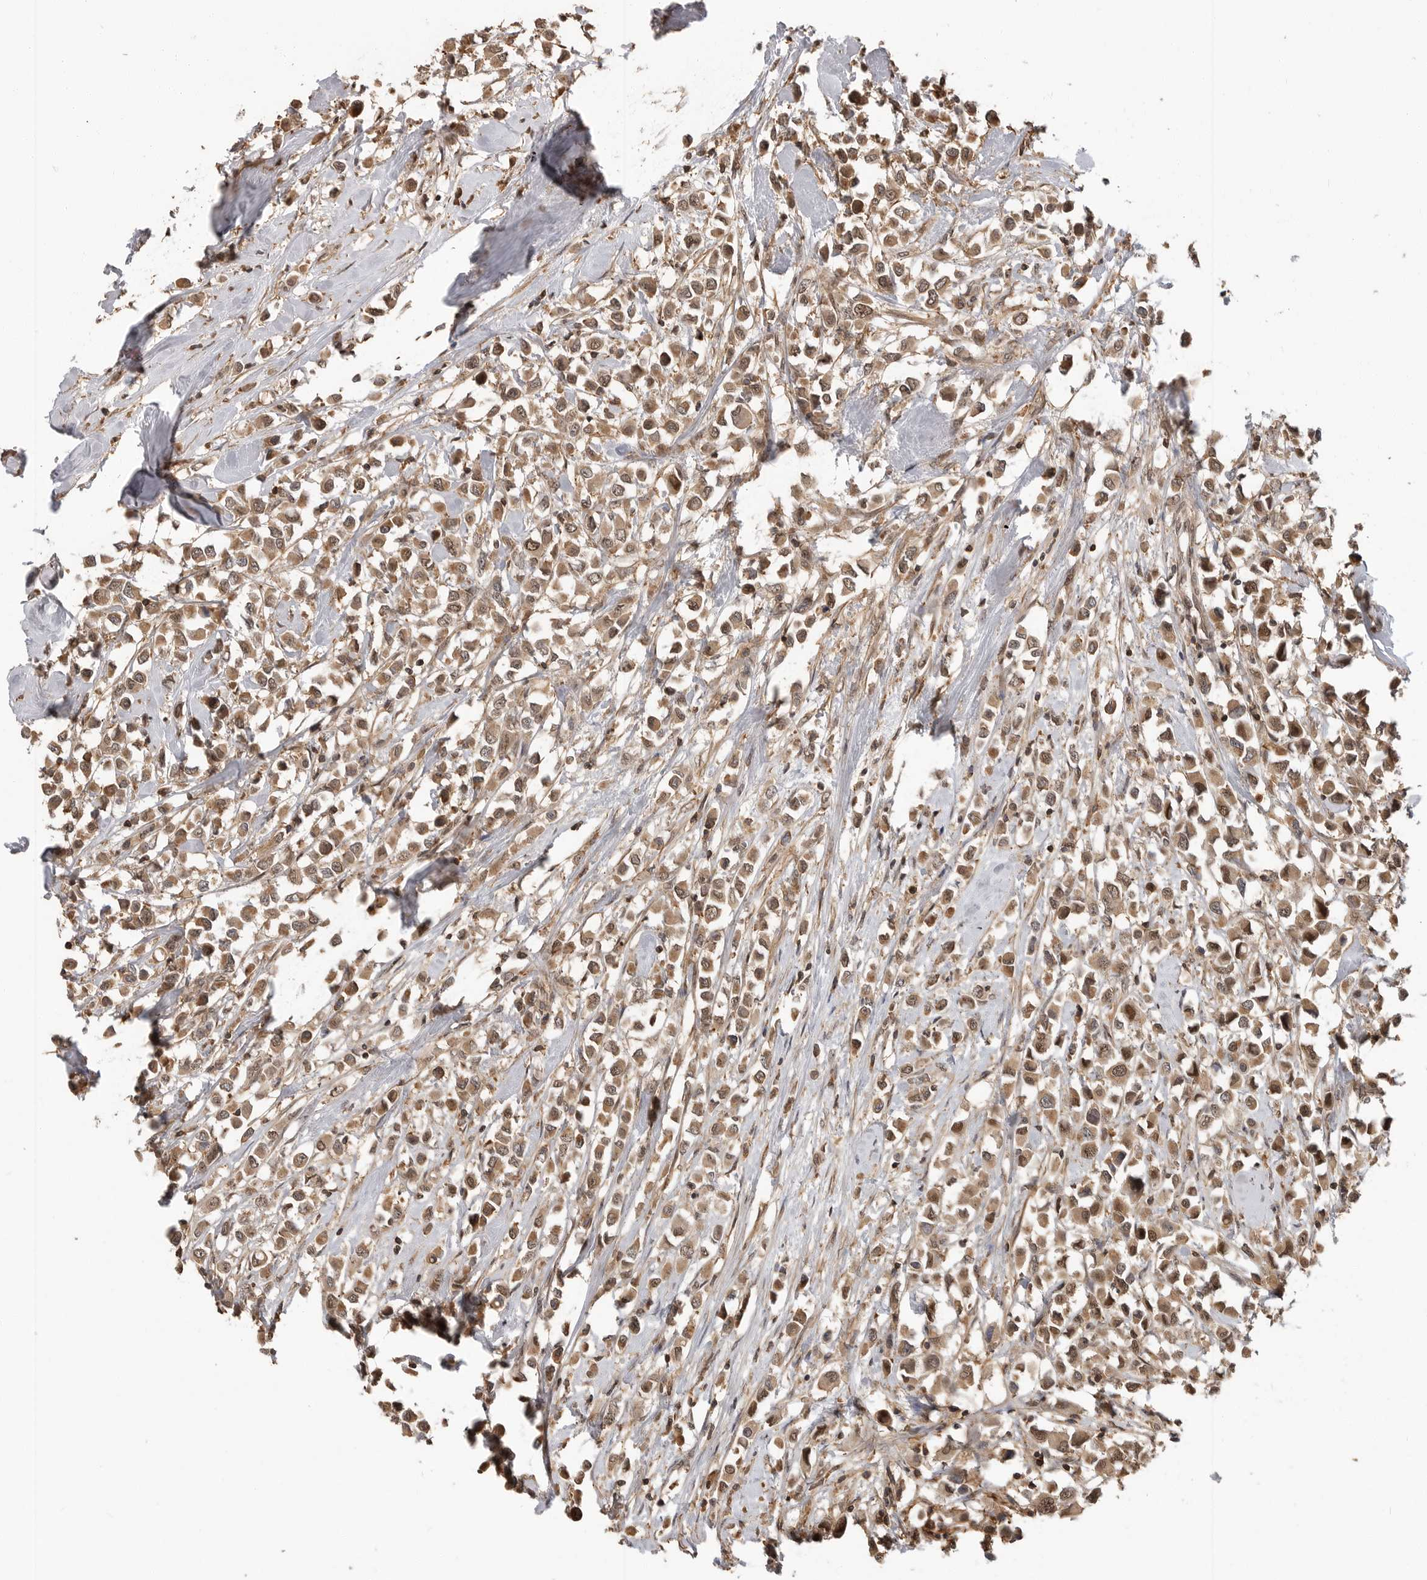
{"staining": {"intensity": "moderate", "quantity": ">75%", "location": "cytoplasmic/membranous,nuclear"}, "tissue": "breast cancer", "cell_type": "Tumor cells", "image_type": "cancer", "snomed": [{"axis": "morphology", "description": "Duct carcinoma"}, {"axis": "topography", "description": "Breast"}], "caption": "Human breast infiltrating ductal carcinoma stained for a protein (brown) displays moderate cytoplasmic/membranous and nuclear positive staining in about >75% of tumor cells.", "gene": "ERN1", "patient": {"sex": "female", "age": 61}}